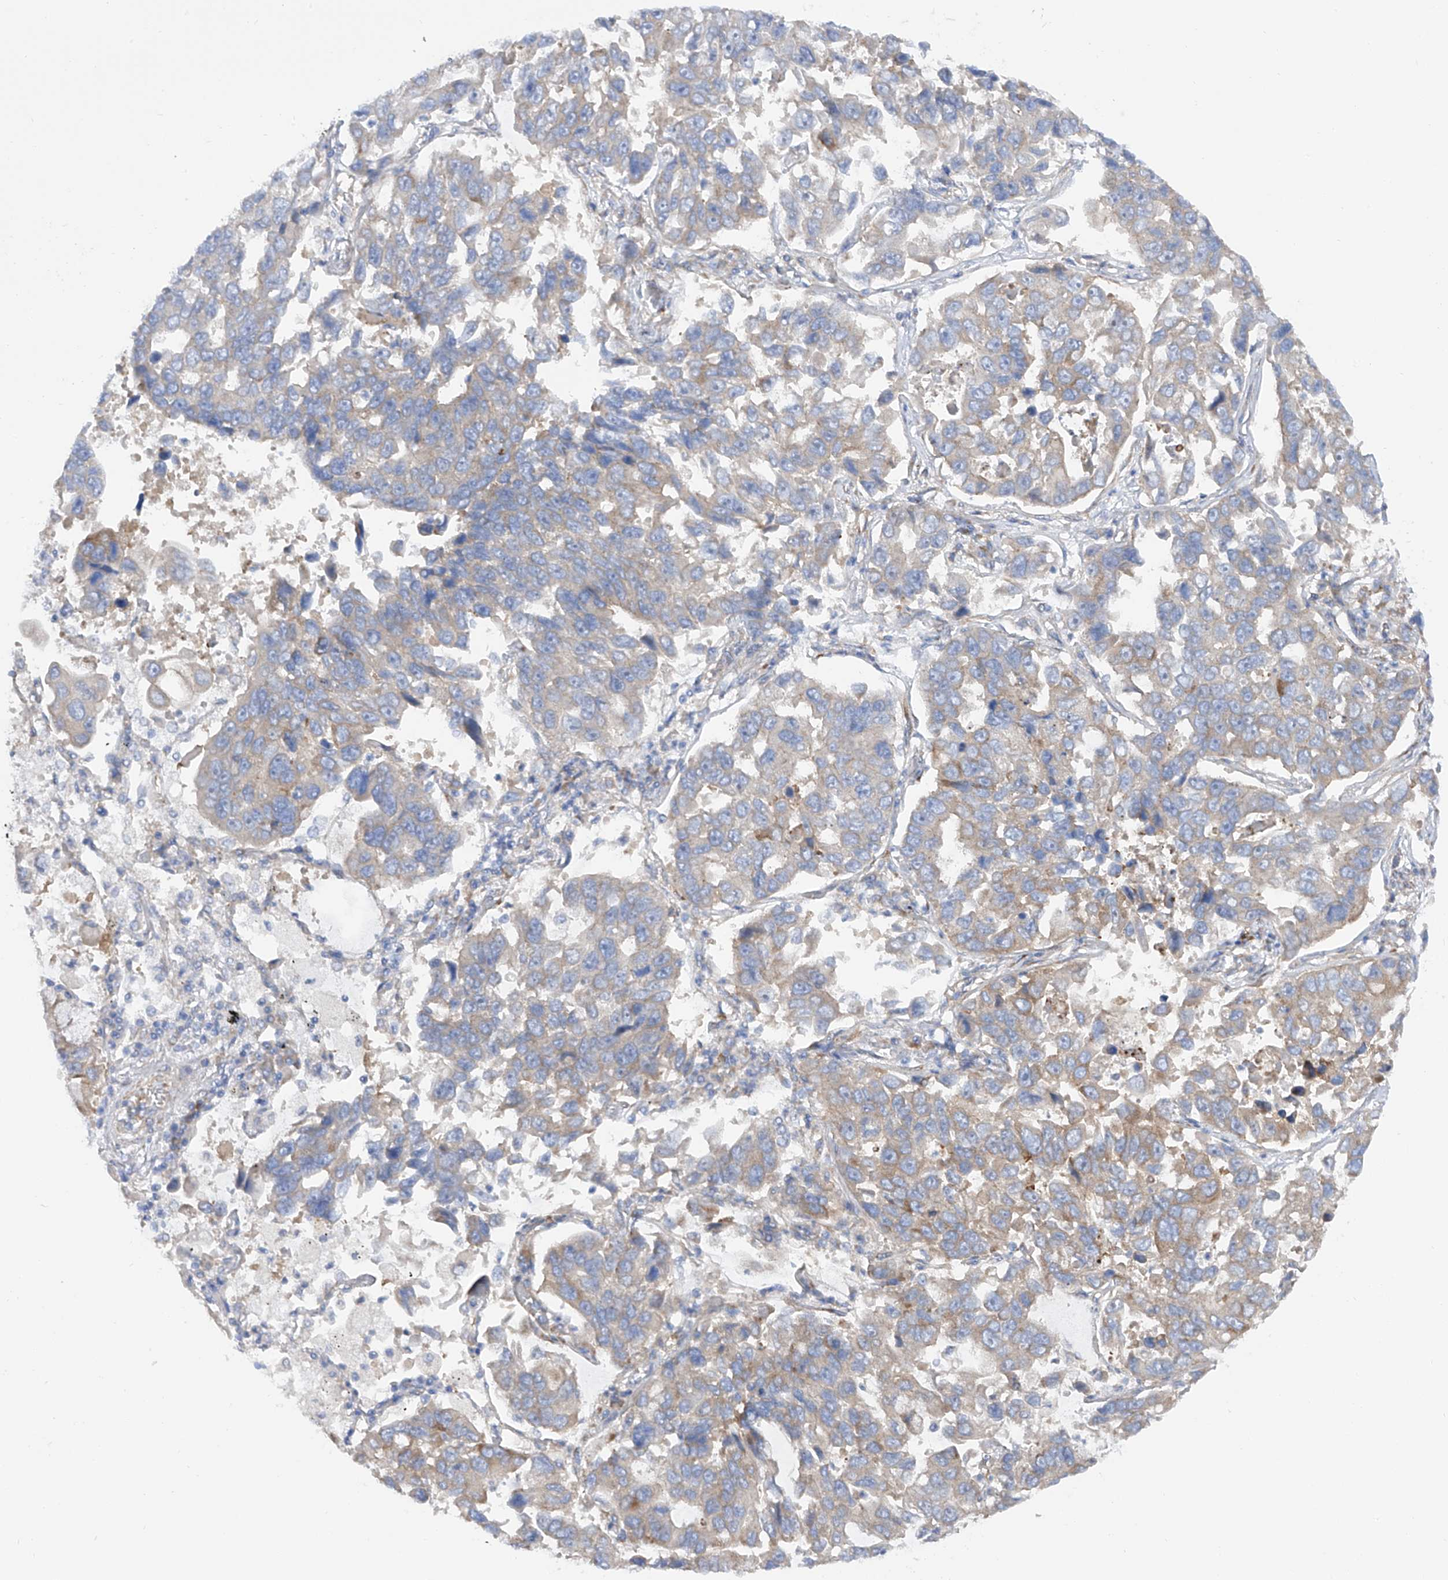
{"staining": {"intensity": "moderate", "quantity": "<25%", "location": "cytoplasmic/membranous"}, "tissue": "lung cancer", "cell_type": "Tumor cells", "image_type": "cancer", "snomed": [{"axis": "morphology", "description": "Adenocarcinoma, NOS"}, {"axis": "topography", "description": "Lung"}], "caption": "IHC micrograph of human lung cancer (adenocarcinoma) stained for a protein (brown), which displays low levels of moderate cytoplasmic/membranous expression in approximately <25% of tumor cells.", "gene": "LCA5", "patient": {"sex": "male", "age": 64}}